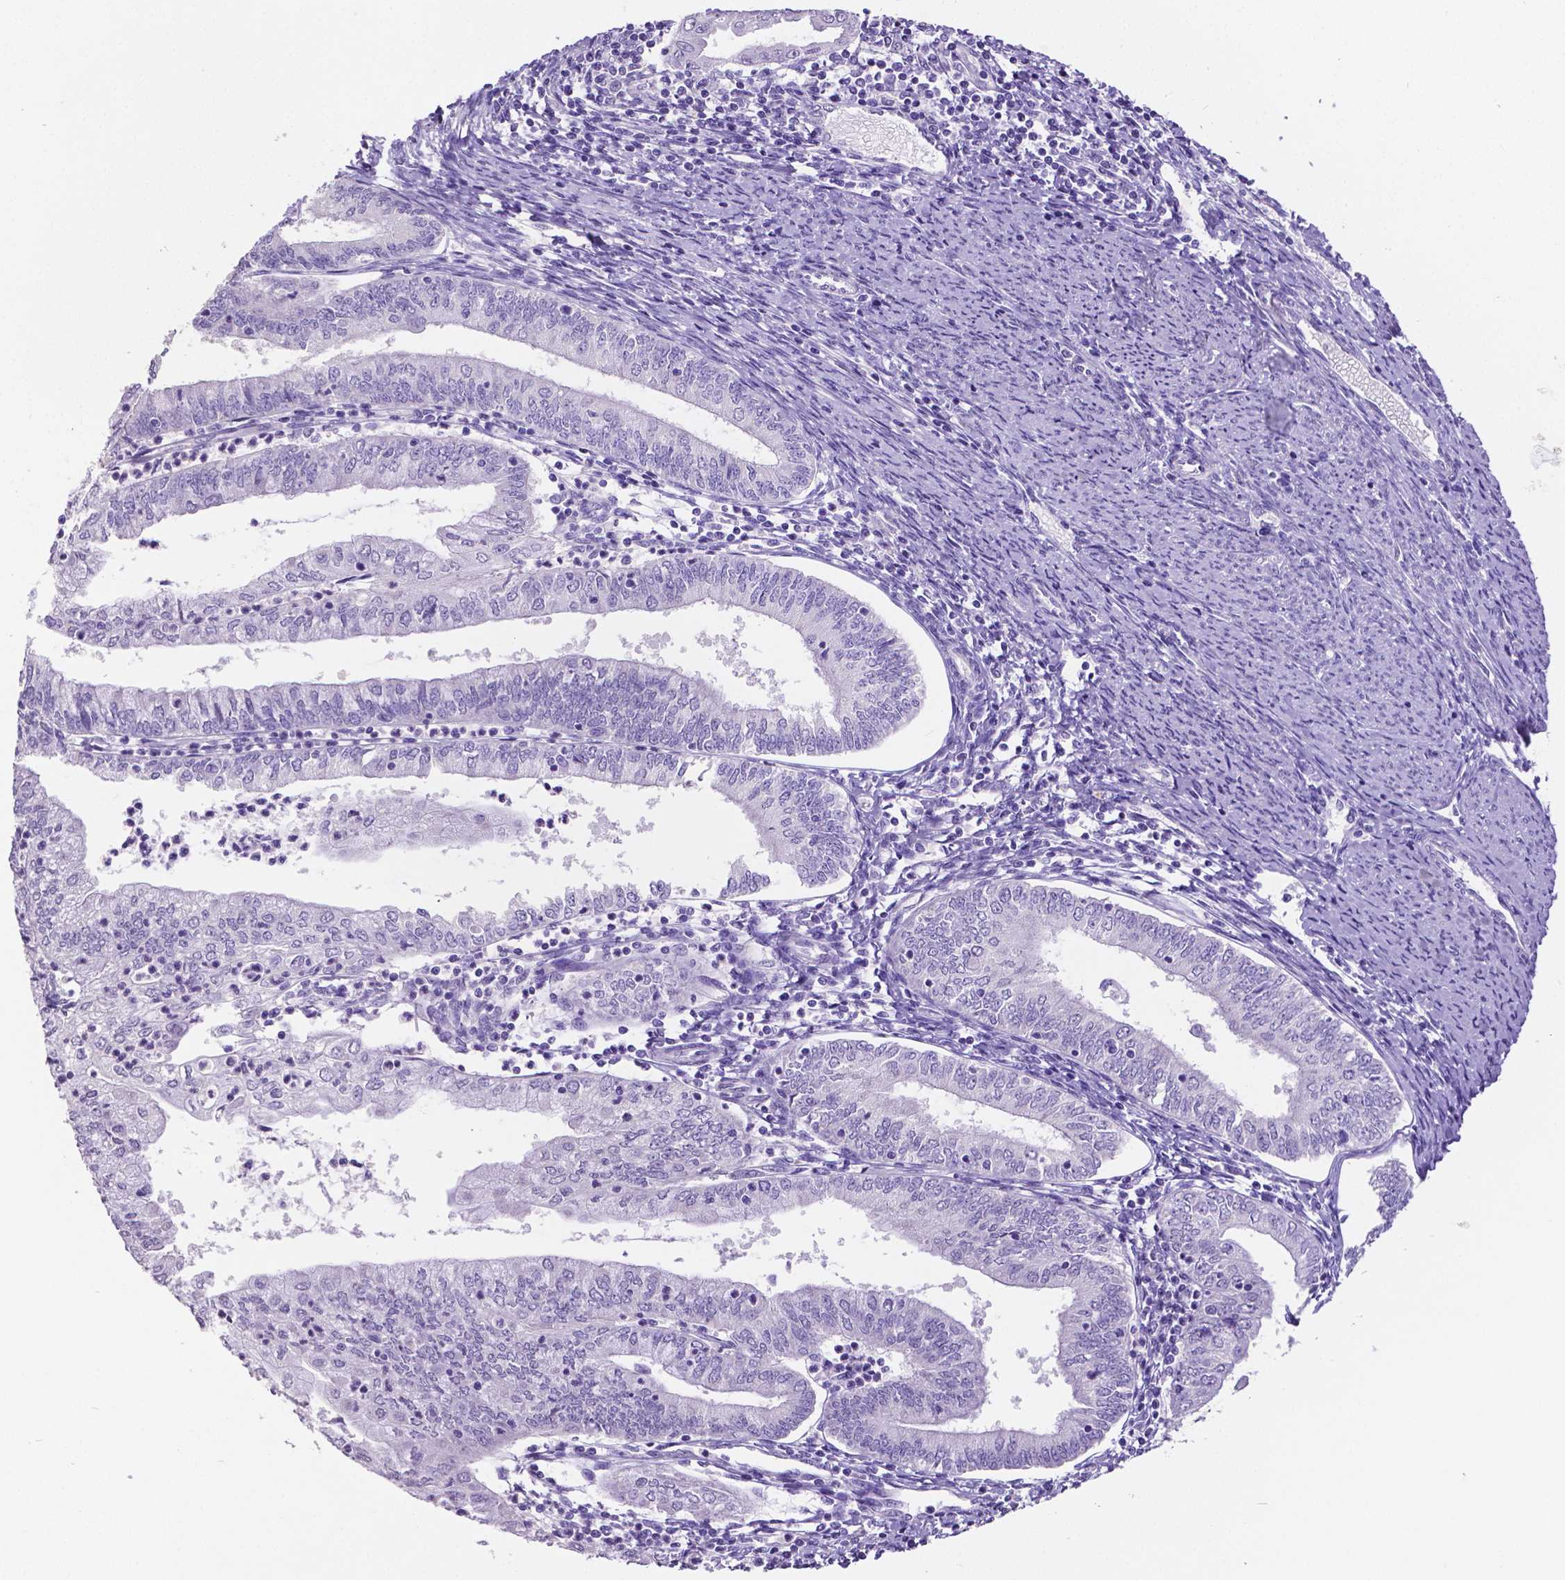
{"staining": {"intensity": "negative", "quantity": "none", "location": "none"}, "tissue": "endometrial cancer", "cell_type": "Tumor cells", "image_type": "cancer", "snomed": [{"axis": "morphology", "description": "Adenocarcinoma, NOS"}, {"axis": "topography", "description": "Endometrium"}], "caption": "A histopathology image of human endometrial cancer is negative for staining in tumor cells.", "gene": "SATB2", "patient": {"sex": "female", "age": 55}}